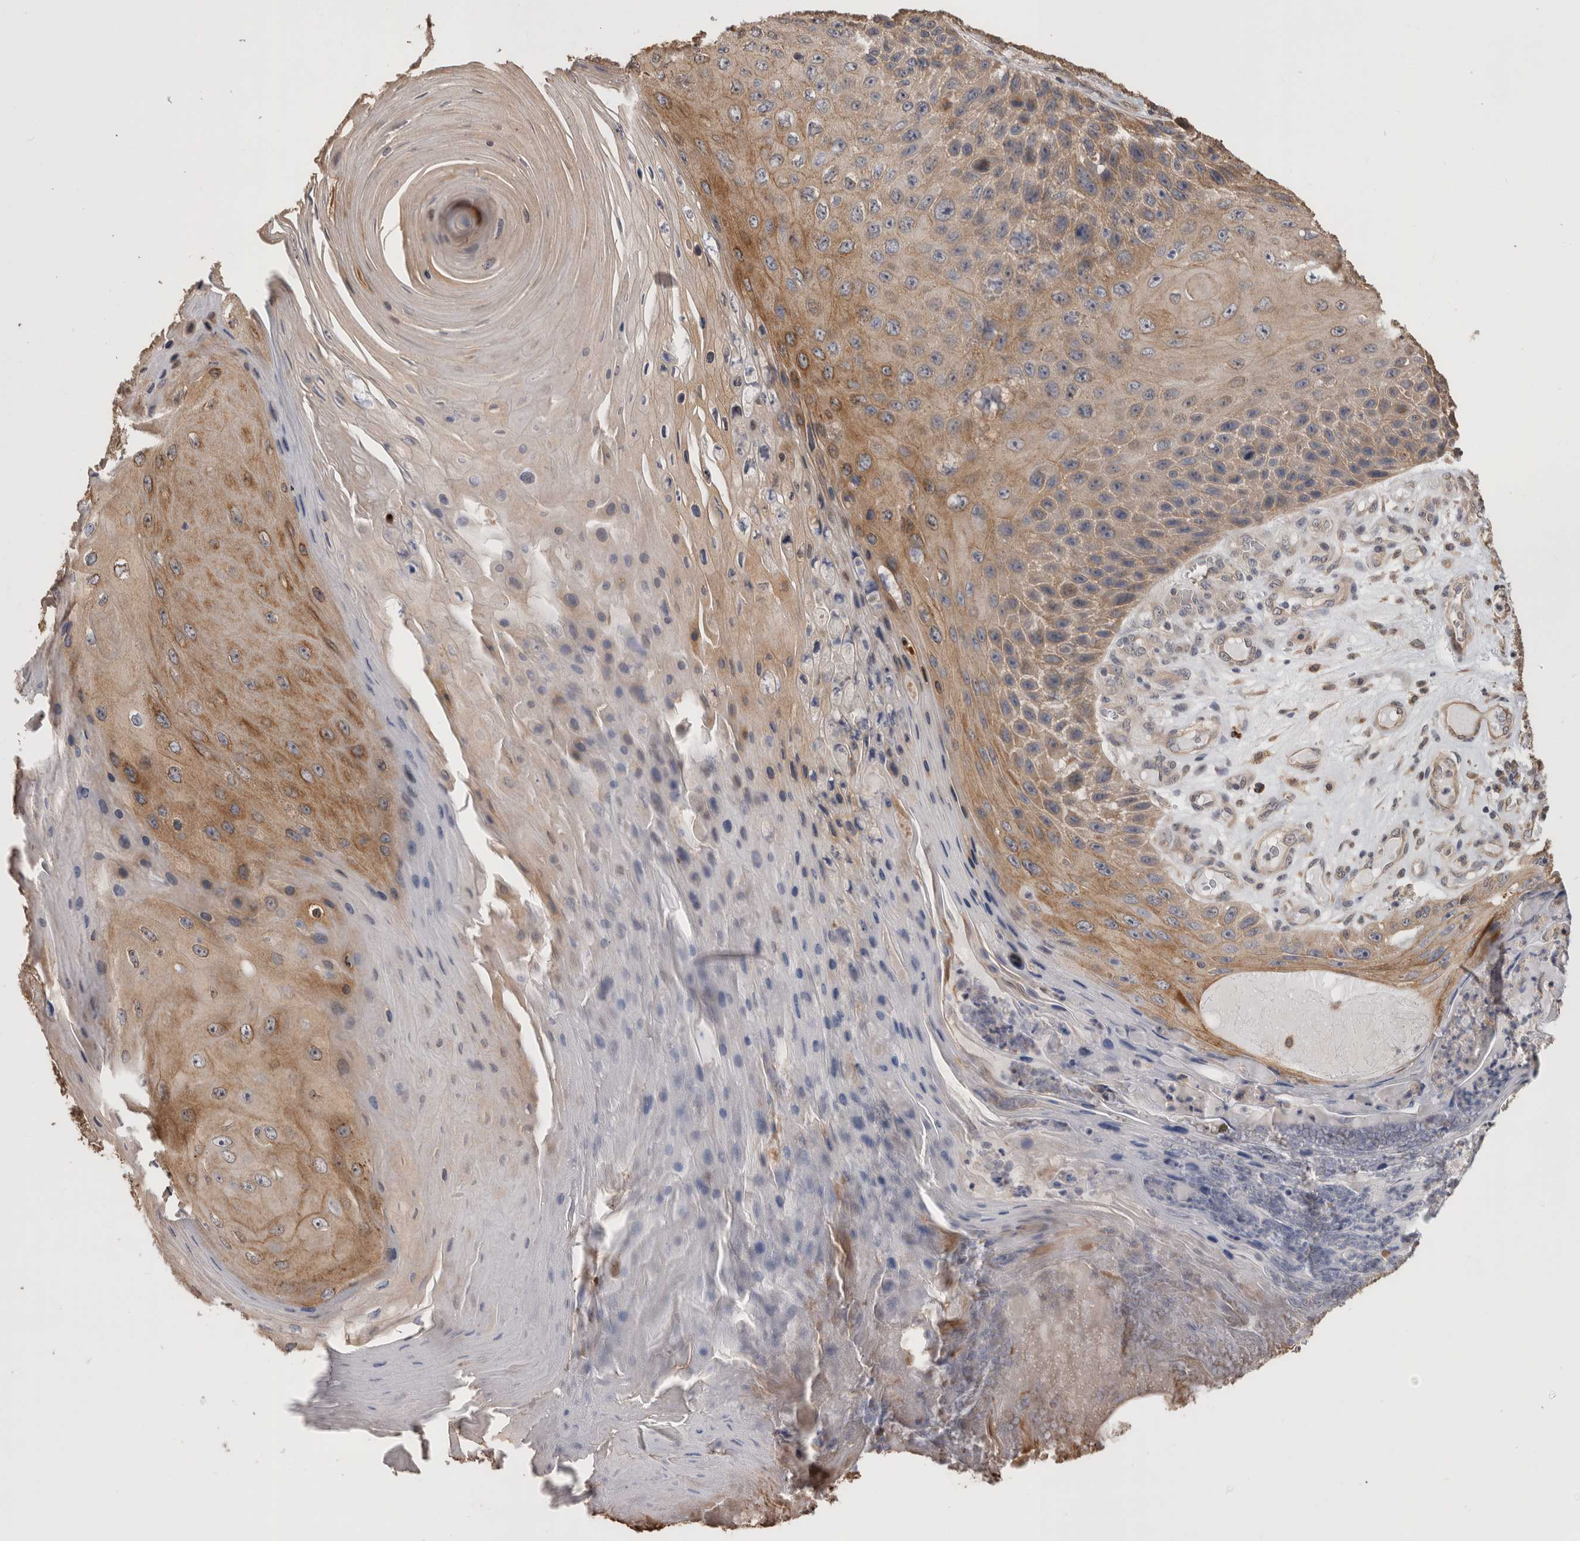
{"staining": {"intensity": "moderate", "quantity": "25%-75%", "location": "cytoplasmic/membranous"}, "tissue": "skin cancer", "cell_type": "Tumor cells", "image_type": "cancer", "snomed": [{"axis": "morphology", "description": "Squamous cell carcinoma, NOS"}, {"axis": "topography", "description": "Skin"}], "caption": "The image demonstrates immunohistochemical staining of skin cancer (squamous cell carcinoma). There is moderate cytoplasmic/membranous expression is appreciated in approximately 25%-75% of tumor cells.", "gene": "CLIP1", "patient": {"sex": "female", "age": 88}}